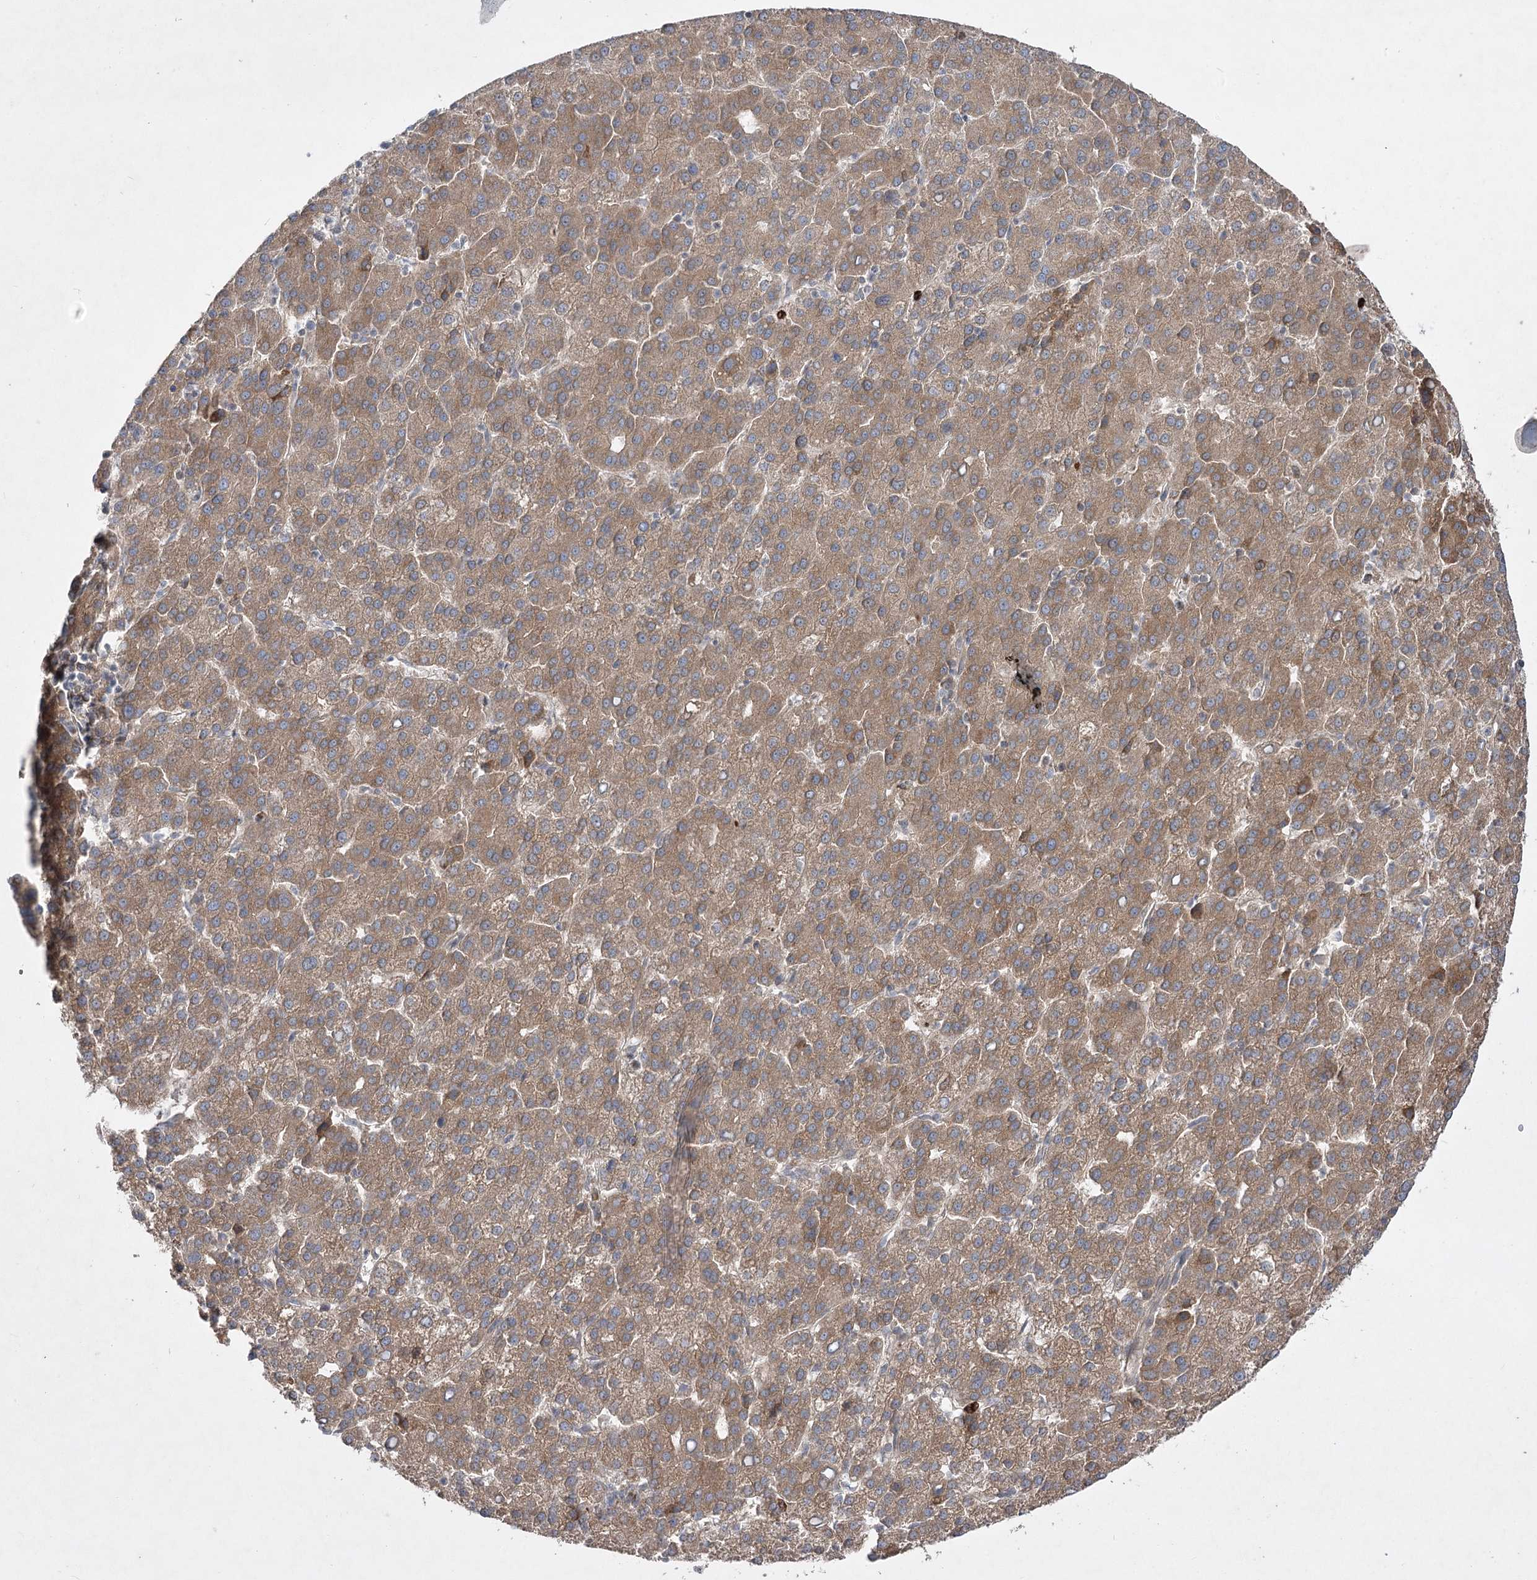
{"staining": {"intensity": "moderate", "quantity": ">75%", "location": "cytoplasmic/membranous"}, "tissue": "liver cancer", "cell_type": "Tumor cells", "image_type": "cancer", "snomed": [{"axis": "morphology", "description": "Carcinoma, Hepatocellular, NOS"}, {"axis": "topography", "description": "Liver"}], "caption": "A brown stain highlights moderate cytoplasmic/membranous positivity of a protein in human hepatocellular carcinoma (liver) tumor cells.", "gene": "PLEKHA5", "patient": {"sex": "female", "age": 58}}